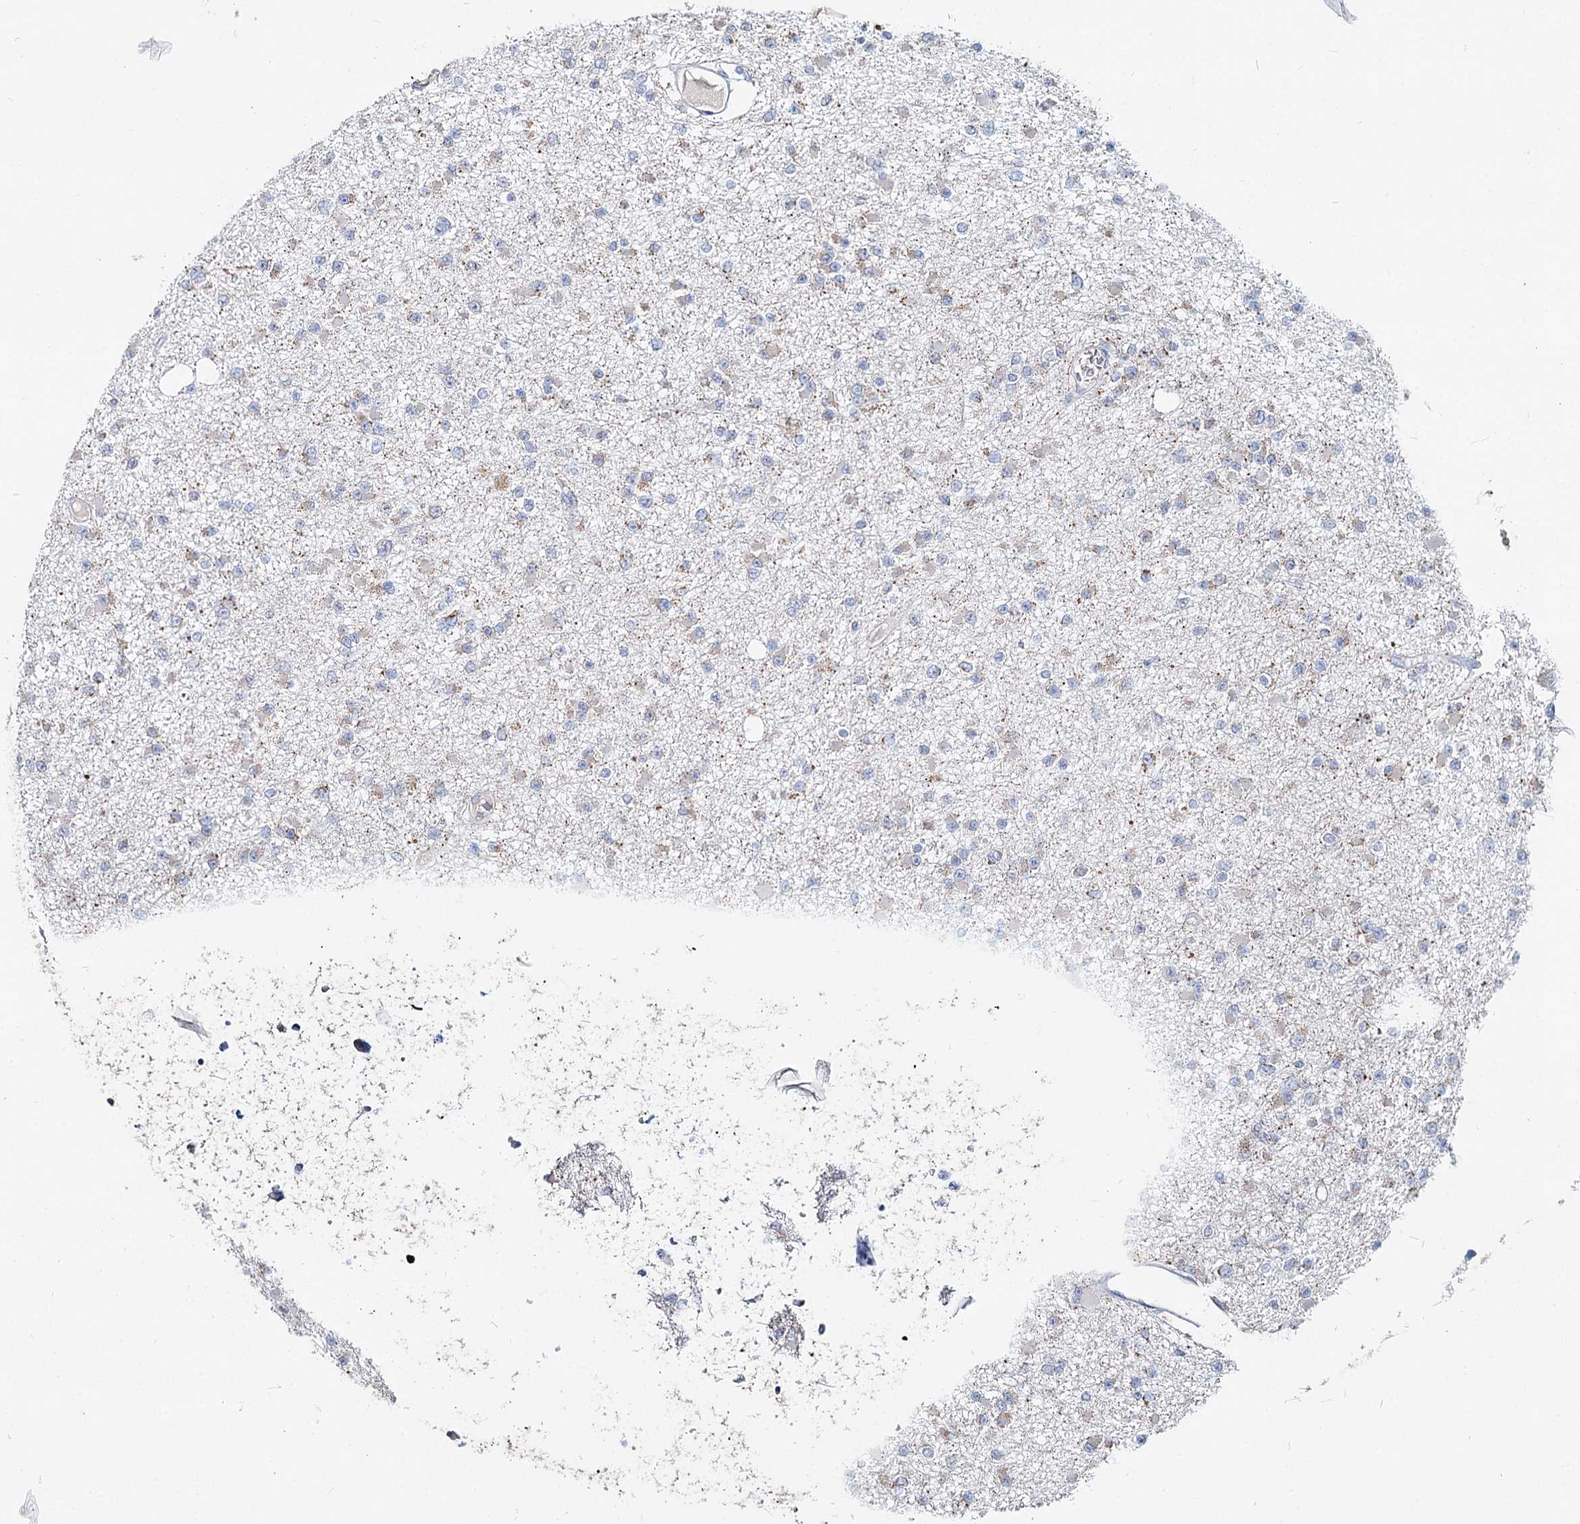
{"staining": {"intensity": "negative", "quantity": "none", "location": "none"}, "tissue": "glioma", "cell_type": "Tumor cells", "image_type": "cancer", "snomed": [{"axis": "morphology", "description": "Glioma, malignant, Low grade"}, {"axis": "topography", "description": "Brain"}], "caption": "A photomicrograph of malignant low-grade glioma stained for a protein shows no brown staining in tumor cells.", "gene": "MCCC2", "patient": {"sex": "female", "age": 22}}